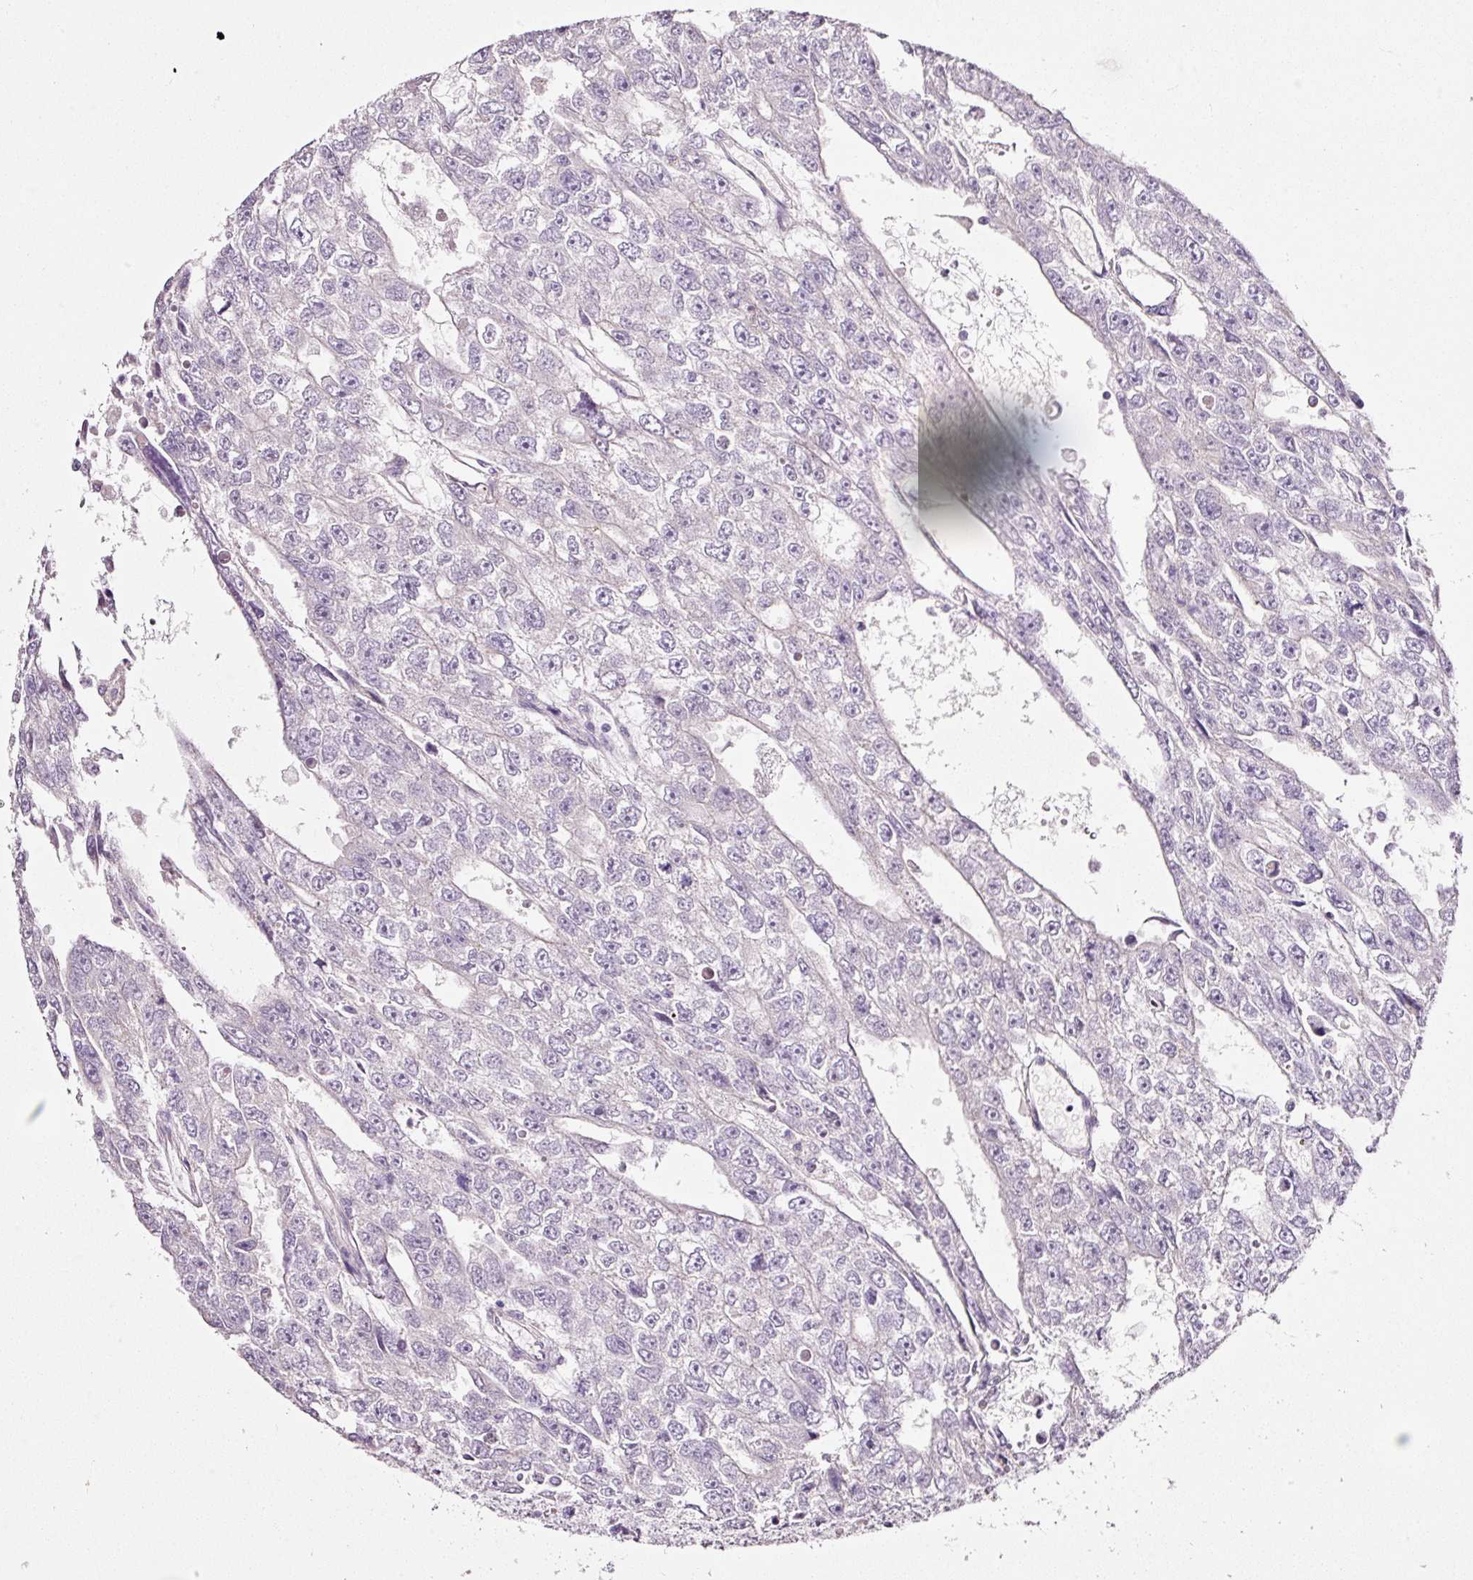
{"staining": {"intensity": "negative", "quantity": "none", "location": "none"}, "tissue": "testis cancer", "cell_type": "Tumor cells", "image_type": "cancer", "snomed": [{"axis": "morphology", "description": "Carcinoma, Embryonal, NOS"}, {"axis": "topography", "description": "Testis"}], "caption": "Tumor cells are negative for protein expression in human testis cancer.", "gene": "CYB561A3", "patient": {"sex": "male", "age": 20}}